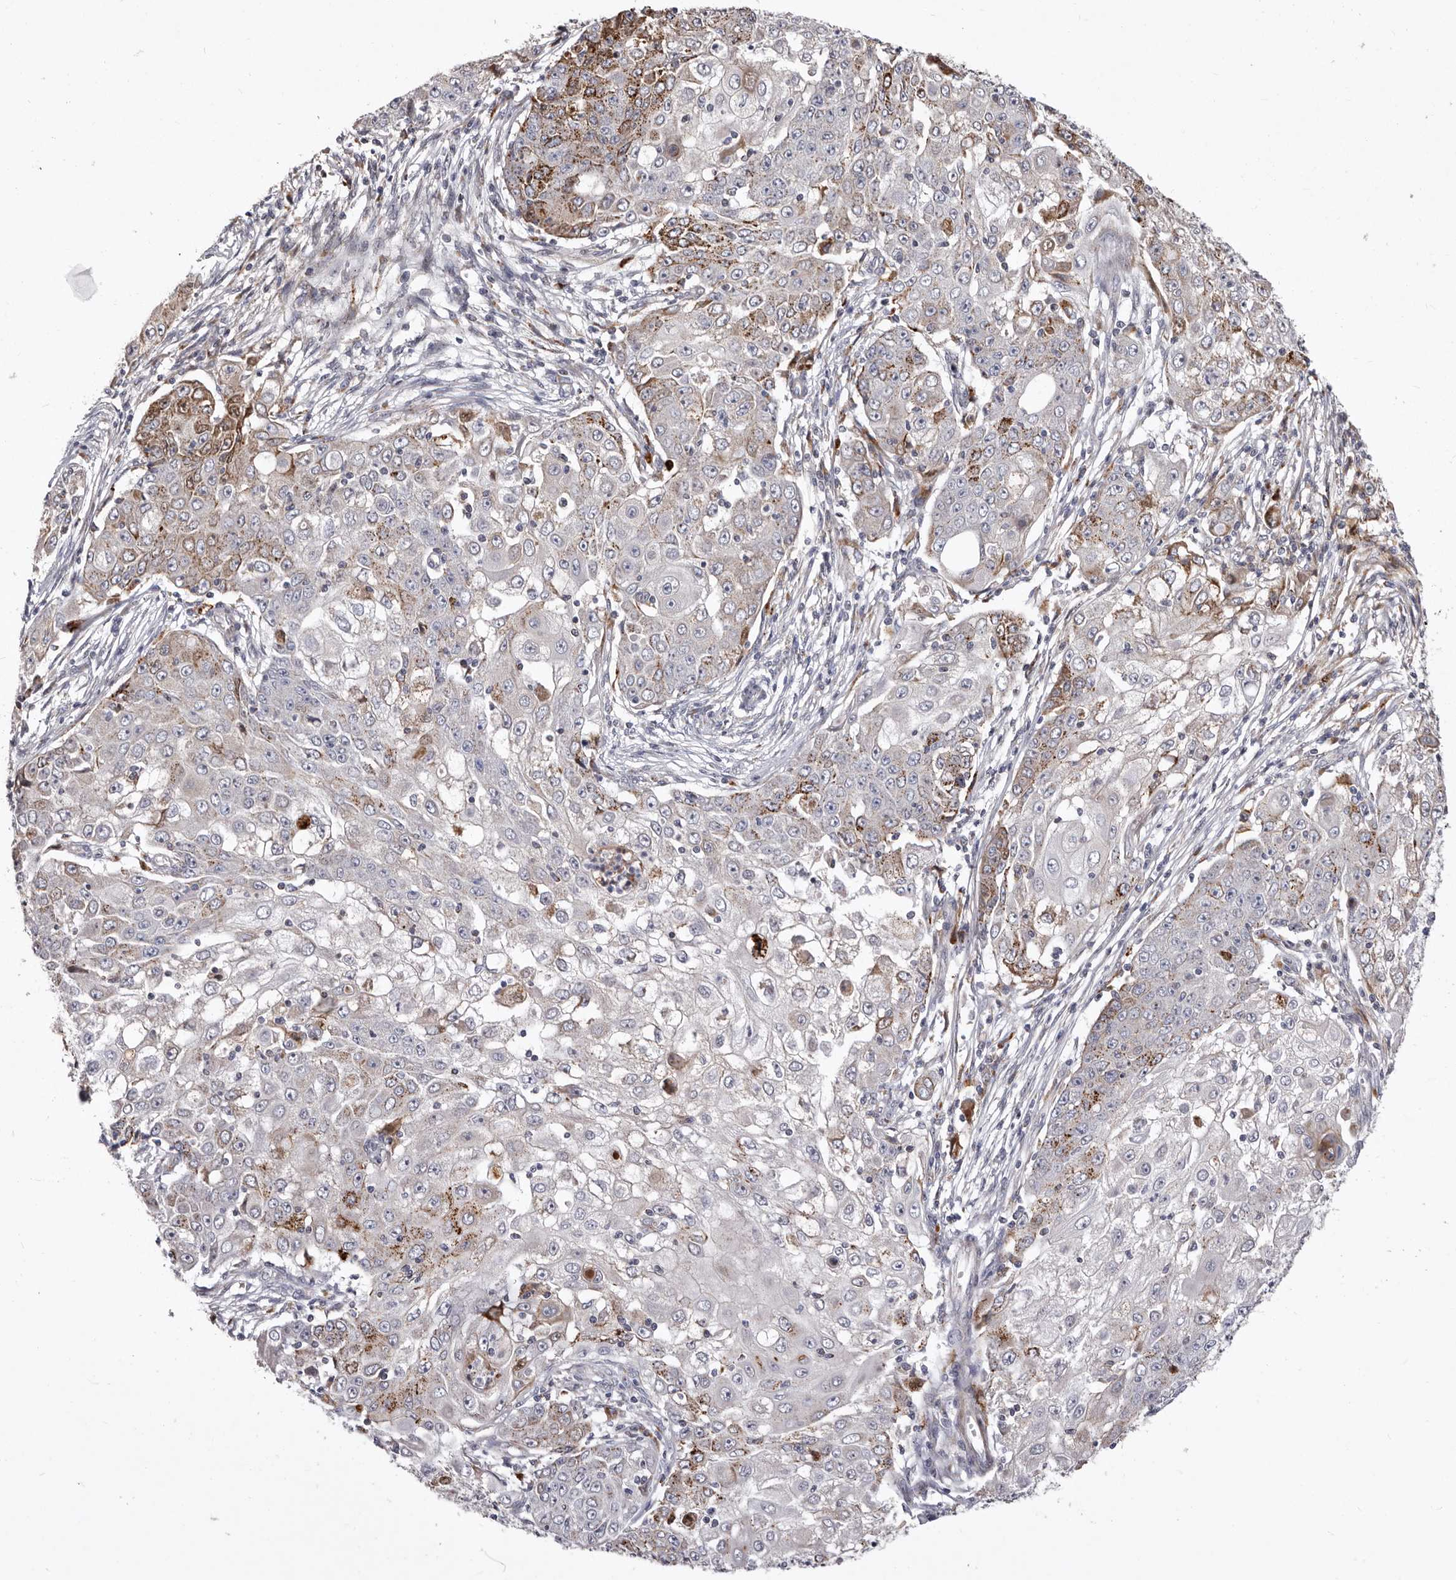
{"staining": {"intensity": "moderate", "quantity": "<25%", "location": "cytoplasmic/membranous"}, "tissue": "ovarian cancer", "cell_type": "Tumor cells", "image_type": "cancer", "snomed": [{"axis": "morphology", "description": "Carcinoma, endometroid"}, {"axis": "topography", "description": "Ovary"}], "caption": "Moderate cytoplasmic/membranous positivity for a protein is identified in about <25% of tumor cells of ovarian endometroid carcinoma using immunohistochemistry.", "gene": "NUBPL", "patient": {"sex": "female", "age": 42}}